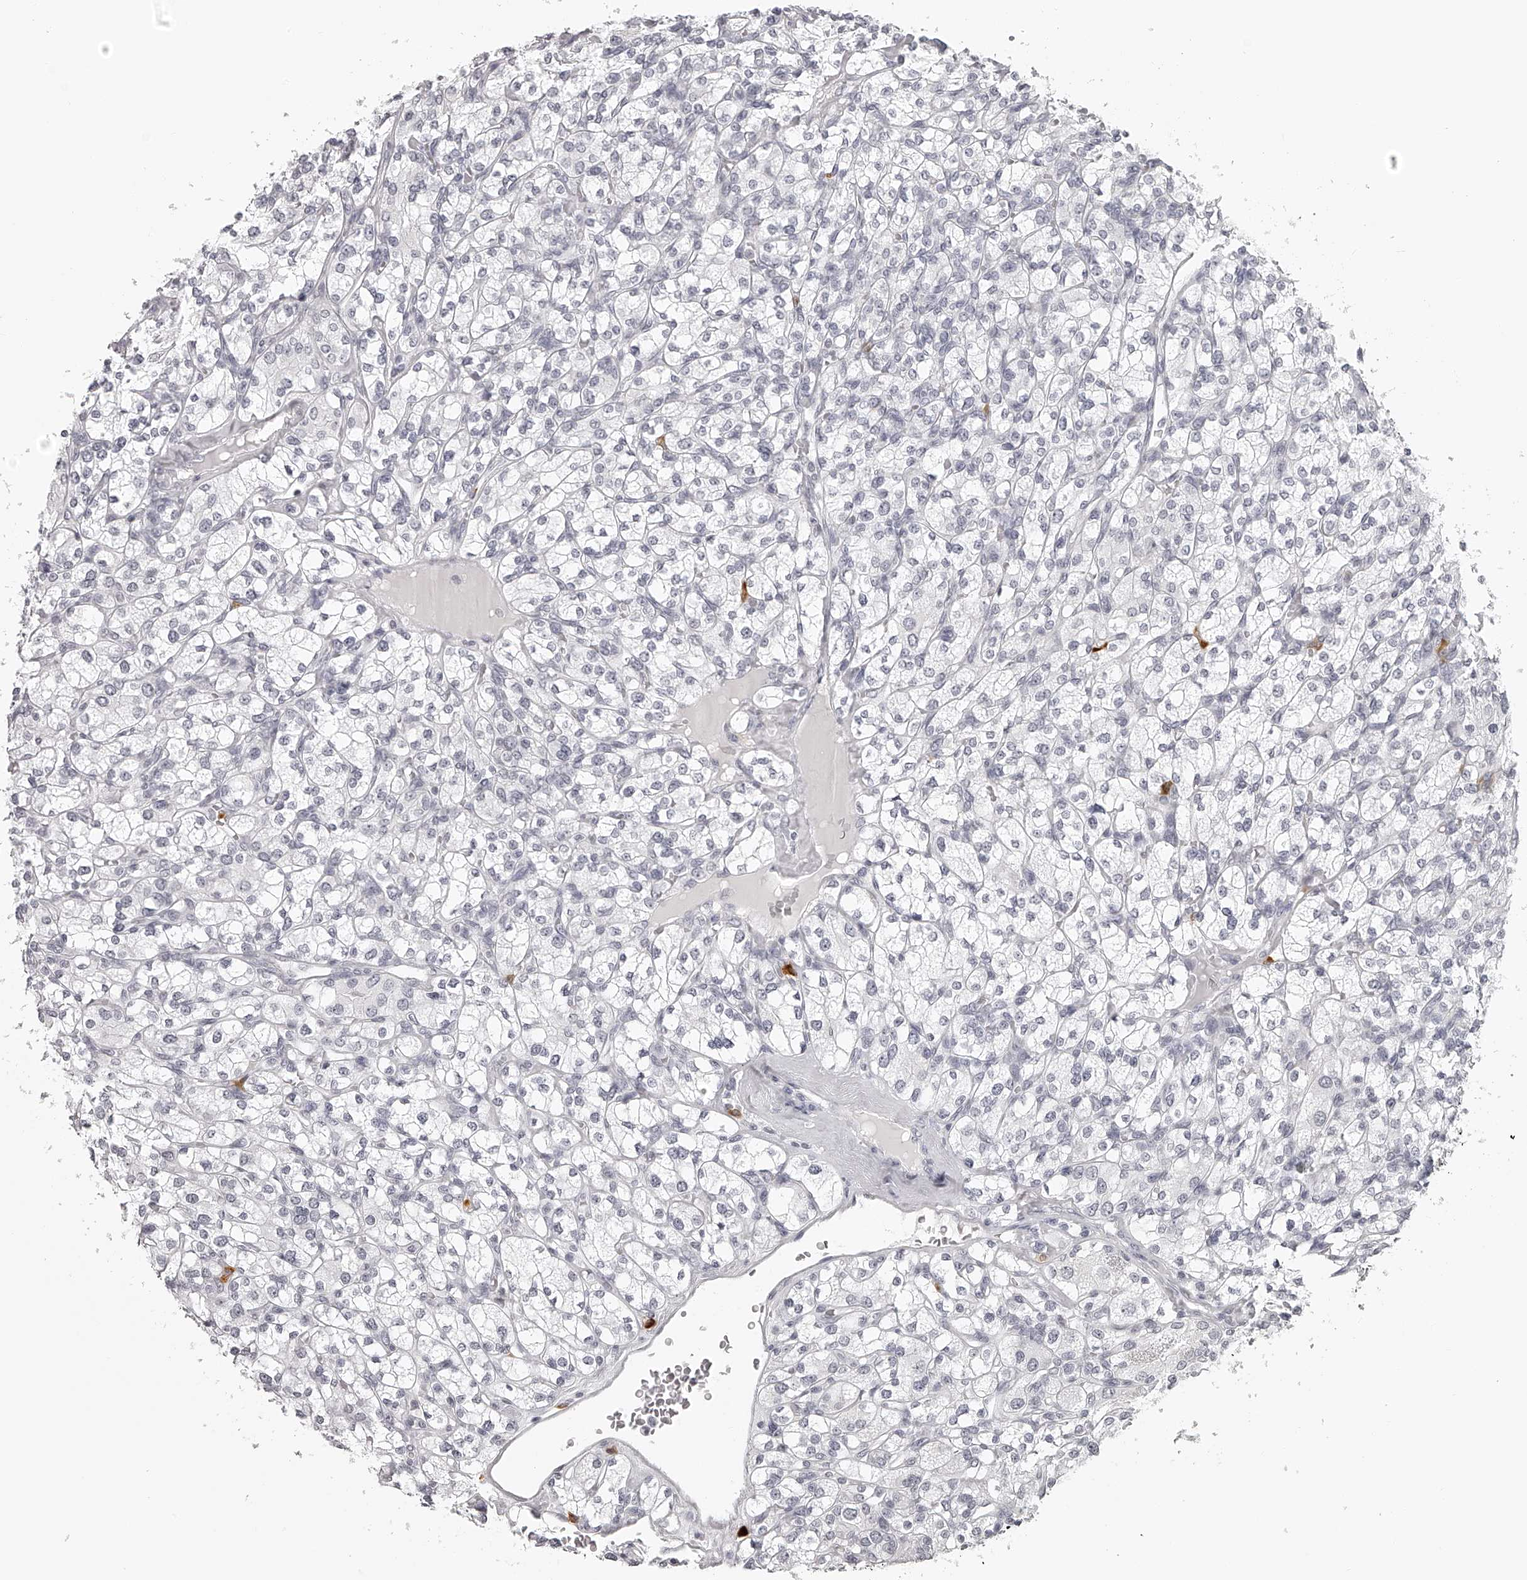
{"staining": {"intensity": "negative", "quantity": "none", "location": "none"}, "tissue": "renal cancer", "cell_type": "Tumor cells", "image_type": "cancer", "snomed": [{"axis": "morphology", "description": "Adenocarcinoma, NOS"}, {"axis": "topography", "description": "Kidney"}], "caption": "The histopathology image shows no staining of tumor cells in renal cancer (adenocarcinoma).", "gene": "SEC11C", "patient": {"sex": "male", "age": 77}}